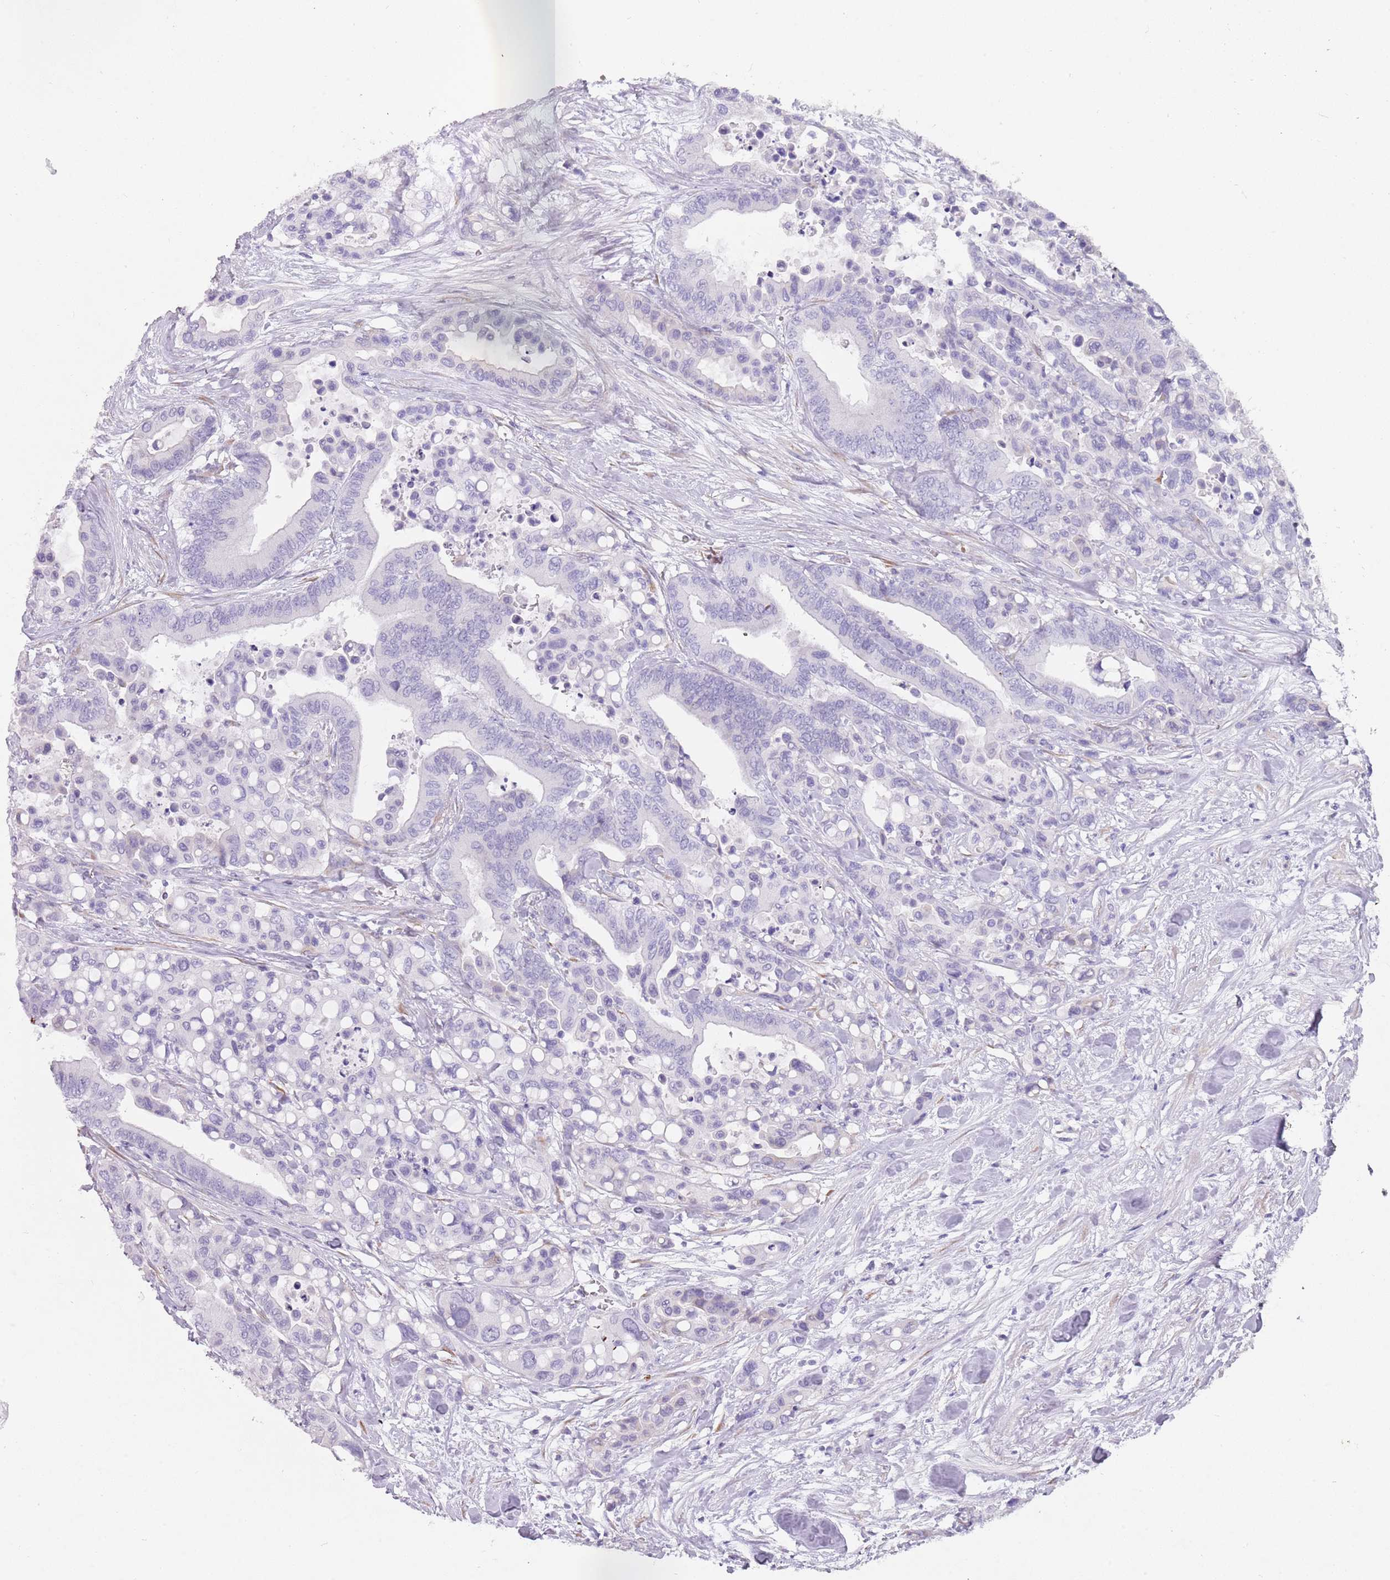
{"staining": {"intensity": "negative", "quantity": "none", "location": "none"}, "tissue": "colorectal cancer", "cell_type": "Tumor cells", "image_type": "cancer", "snomed": [{"axis": "morphology", "description": "Adenocarcinoma, NOS"}, {"axis": "topography", "description": "Colon"}], "caption": "Histopathology image shows no significant protein staining in tumor cells of colorectal cancer. (DAB immunohistochemistry with hematoxylin counter stain).", "gene": "DDX4", "patient": {"sex": "male", "age": 82}}